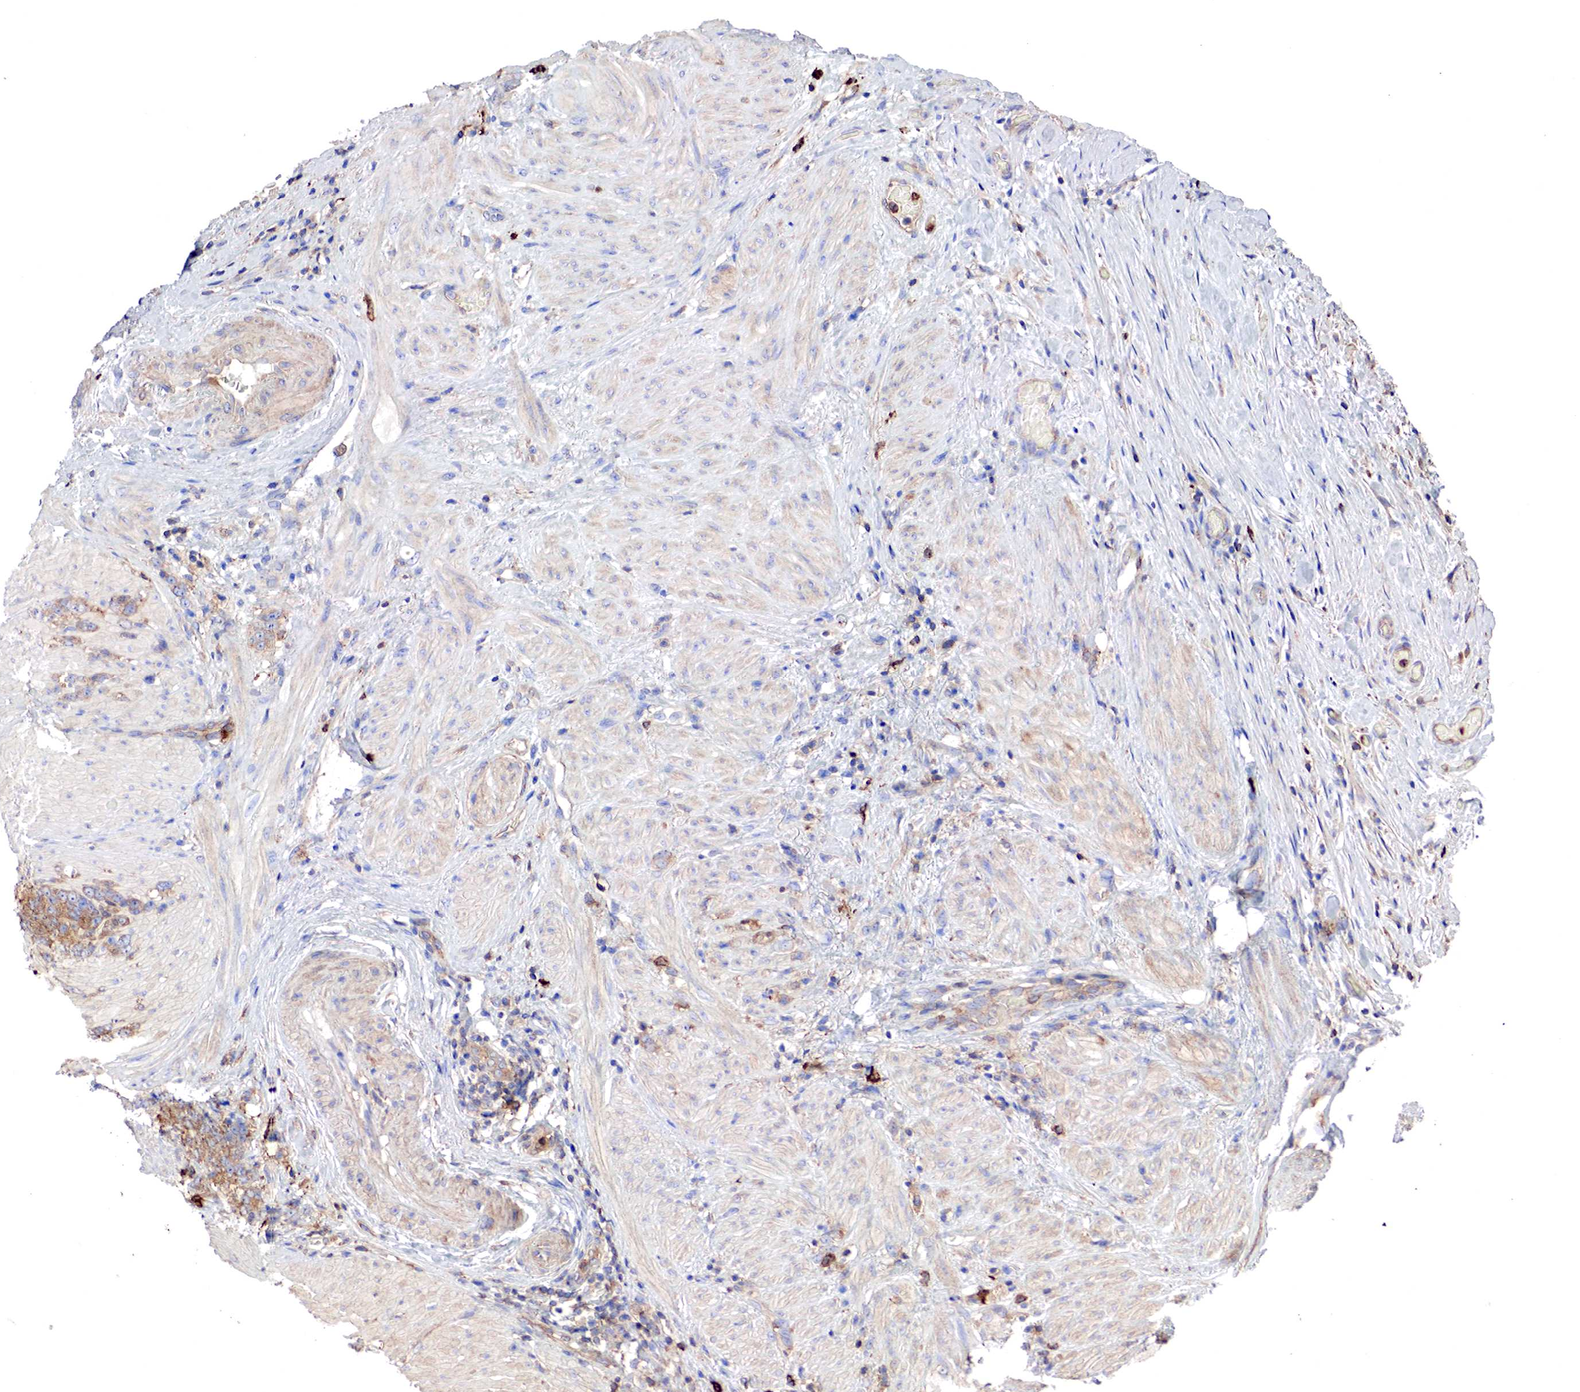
{"staining": {"intensity": "weak", "quantity": "25%-75%", "location": "cytoplasmic/membranous"}, "tissue": "stomach cancer", "cell_type": "Tumor cells", "image_type": "cancer", "snomed": [{"axis": "morphology", "description": "Adenocarcinoma, NOS"}, {"axis": "topography", "description": "Stomach, lower"}], "caption": "Immunohistochemistry of human stomach cancer (adenocarcinoma) reveals low levels of weak cytoplasmic/membranous staining in approximately 25%-75% of tumor cells.", "gene": "G6PD", "patient": {"sex": "male", "age": 88}}